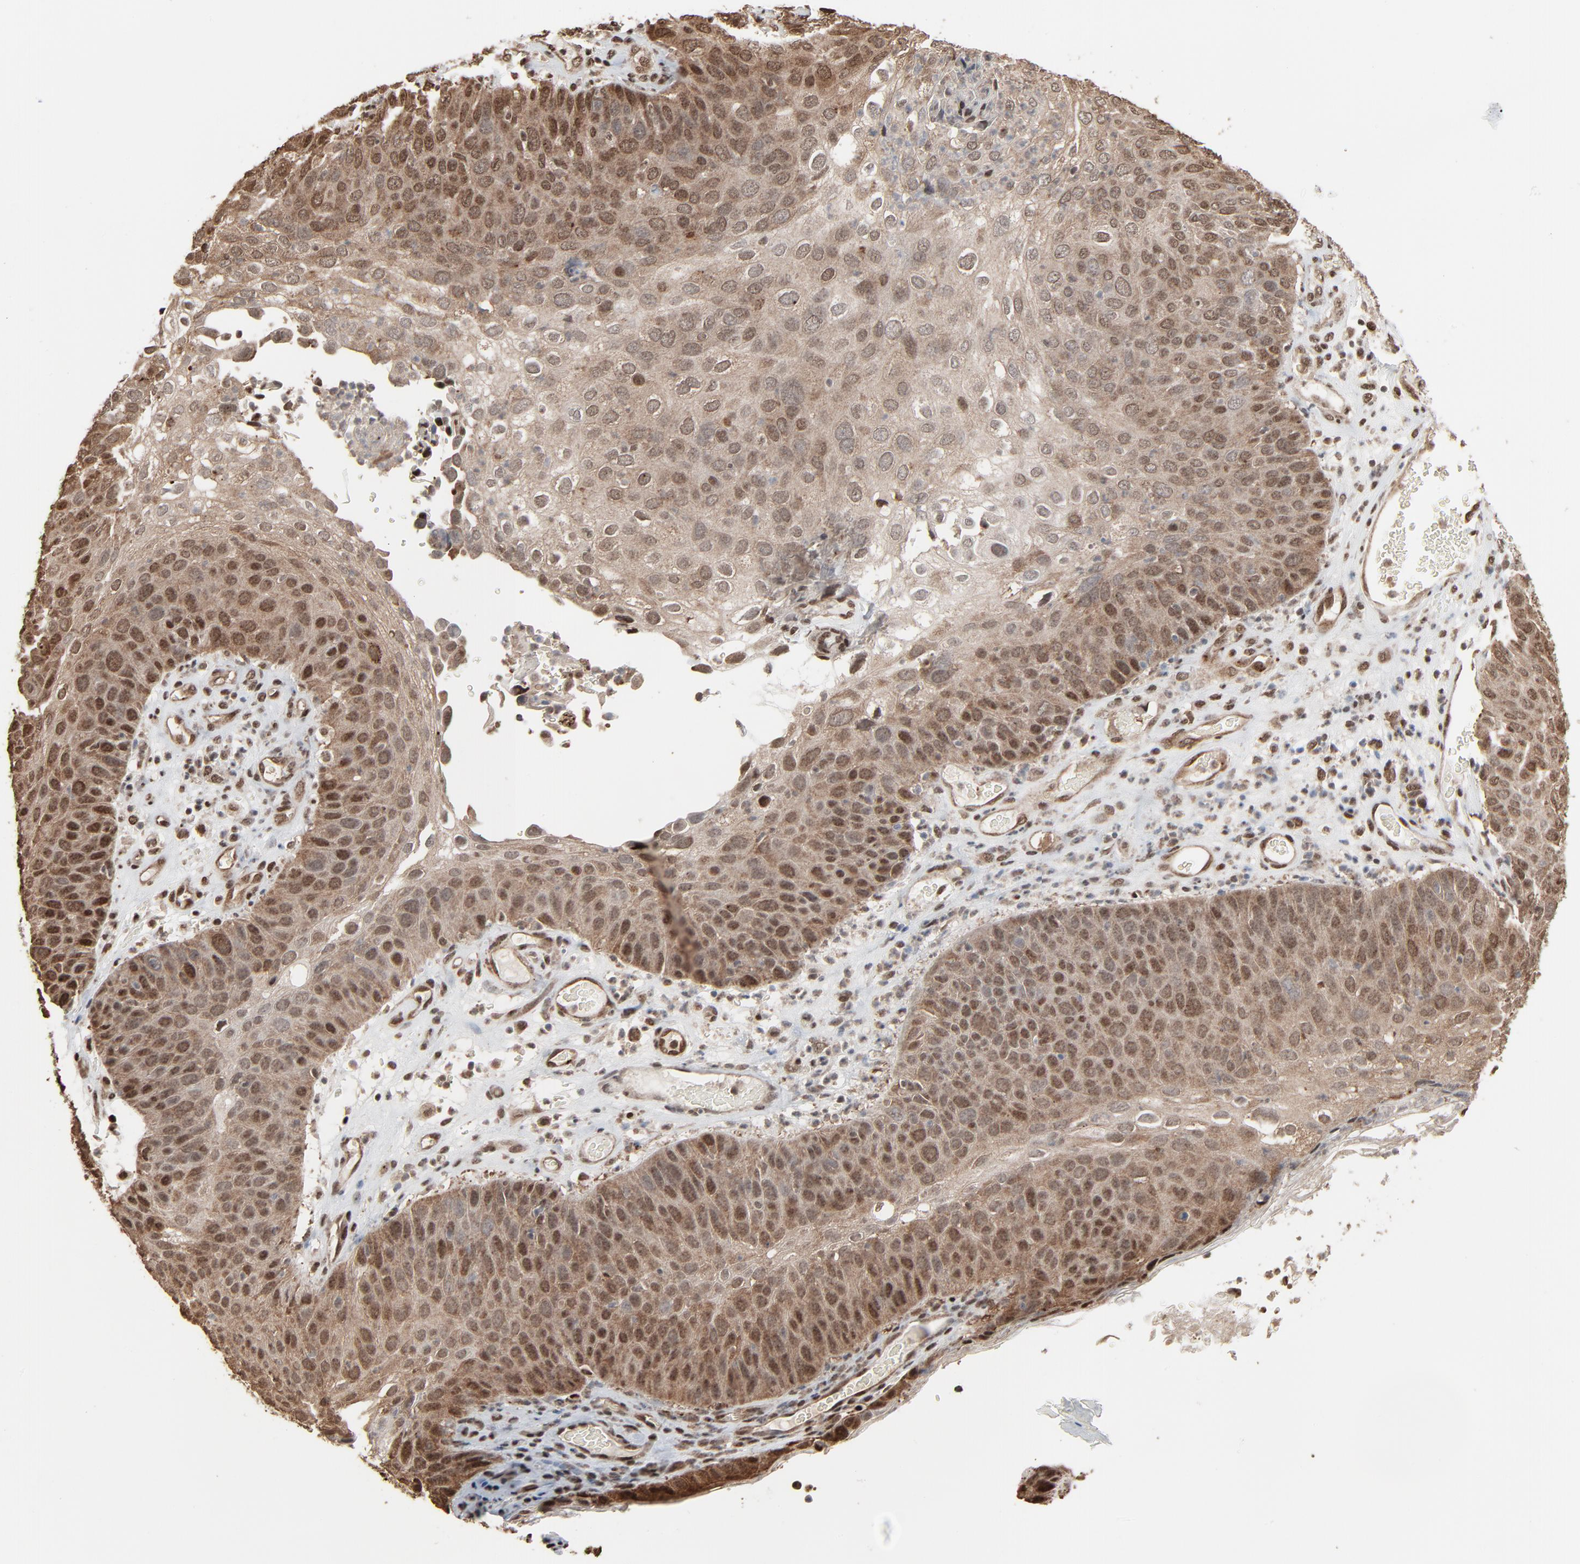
{"staining": {"intensity": "moderate", "quantity": ">75%", "location": "cytoplasmic/membranous,nuclear"}, "tissue": "skin cancer", "cell_type": "Tumor cells", "image_type": "cancer", "snomed": [{"axis": "morphology", "description": "Squamous cell carcinoma, NOS"}, {"axis": "topography", "description": "Skin"}], "caption": "Immunohistochemistry (IHC) of skin cancer demonstrates medium levels of moderate cytoplasmic/membranous and nuclear staining in about >75% of tumor cells.", "gene": "MEIS2", "patient": {"sex": "male", "age": 87}}